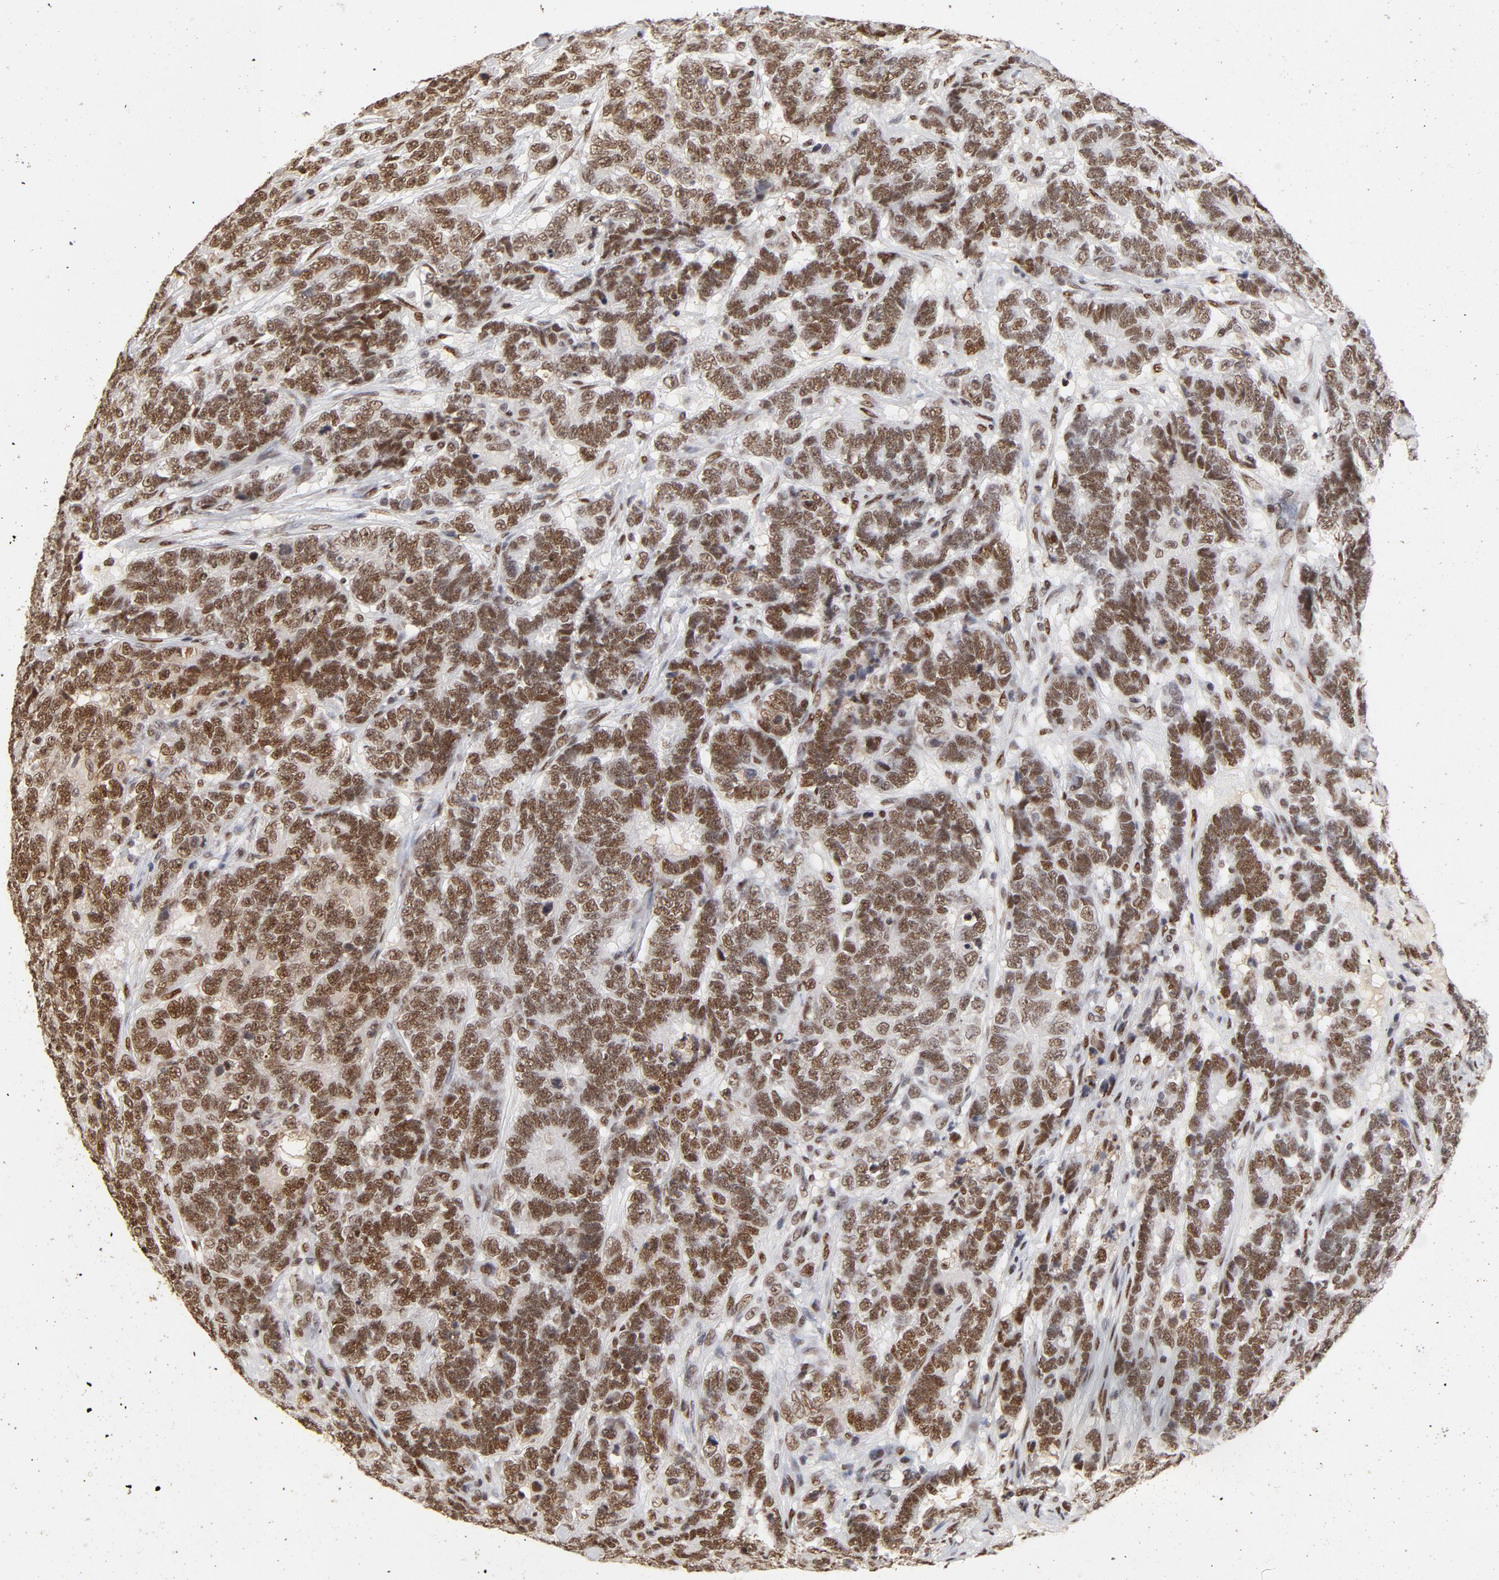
{"staining": {"intensity": "moderate", "quantity": ">75%", "location": "nuclear"}, "tissue": "testis cancer", "cell_type": "Tumor cells", "image_type": "cancer", "snomed": [{"axis": "morphology", "description": "Carcinoma, Embryonal, NOS"}, {"axis": "topography", "description": "Testis"}], "caption": "This is an image of IHC staining of testis cancer, which shows moderate expression in the nuclear of tumor cells.", "gene": "TP53BP1", "patient": {"sex": "male", "age": 26}}